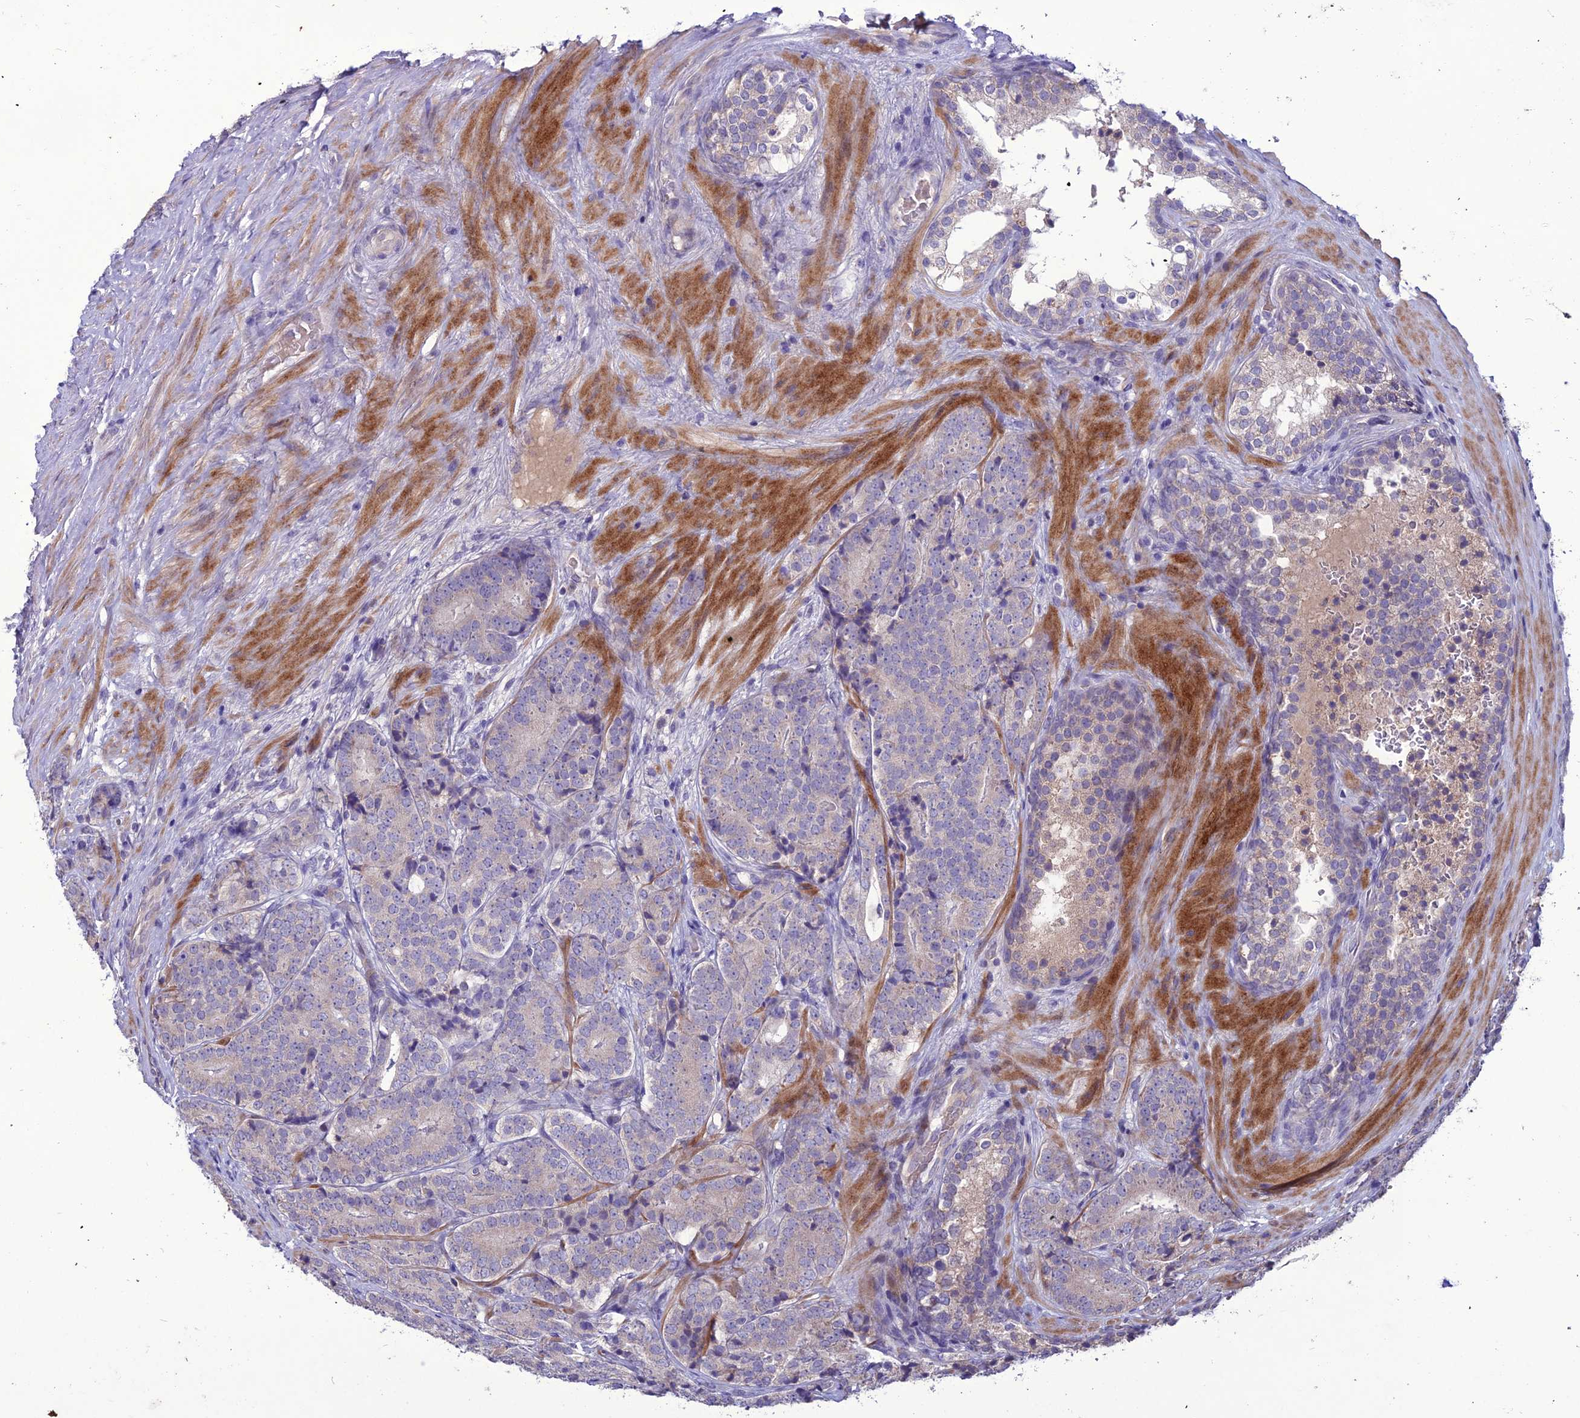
{"staining": {"intensity": "negative", "quantity": "none", "location": "none"}, "tissue": "prostate cancer", "cell_type": "Tumor cells", "image_type": "cancer", "snomed": [{"axis": "morphology", "description": "Adenocarcinoma, High grade"}, {"axis": "topography", "description": "Prostate"}], "caption": "A micrograph of human prostate high-grade adenocarcinoma is negative for staining in tumor cells.", "gene": "C2orf76", "patient": {"sex": "male", "age": 56}}